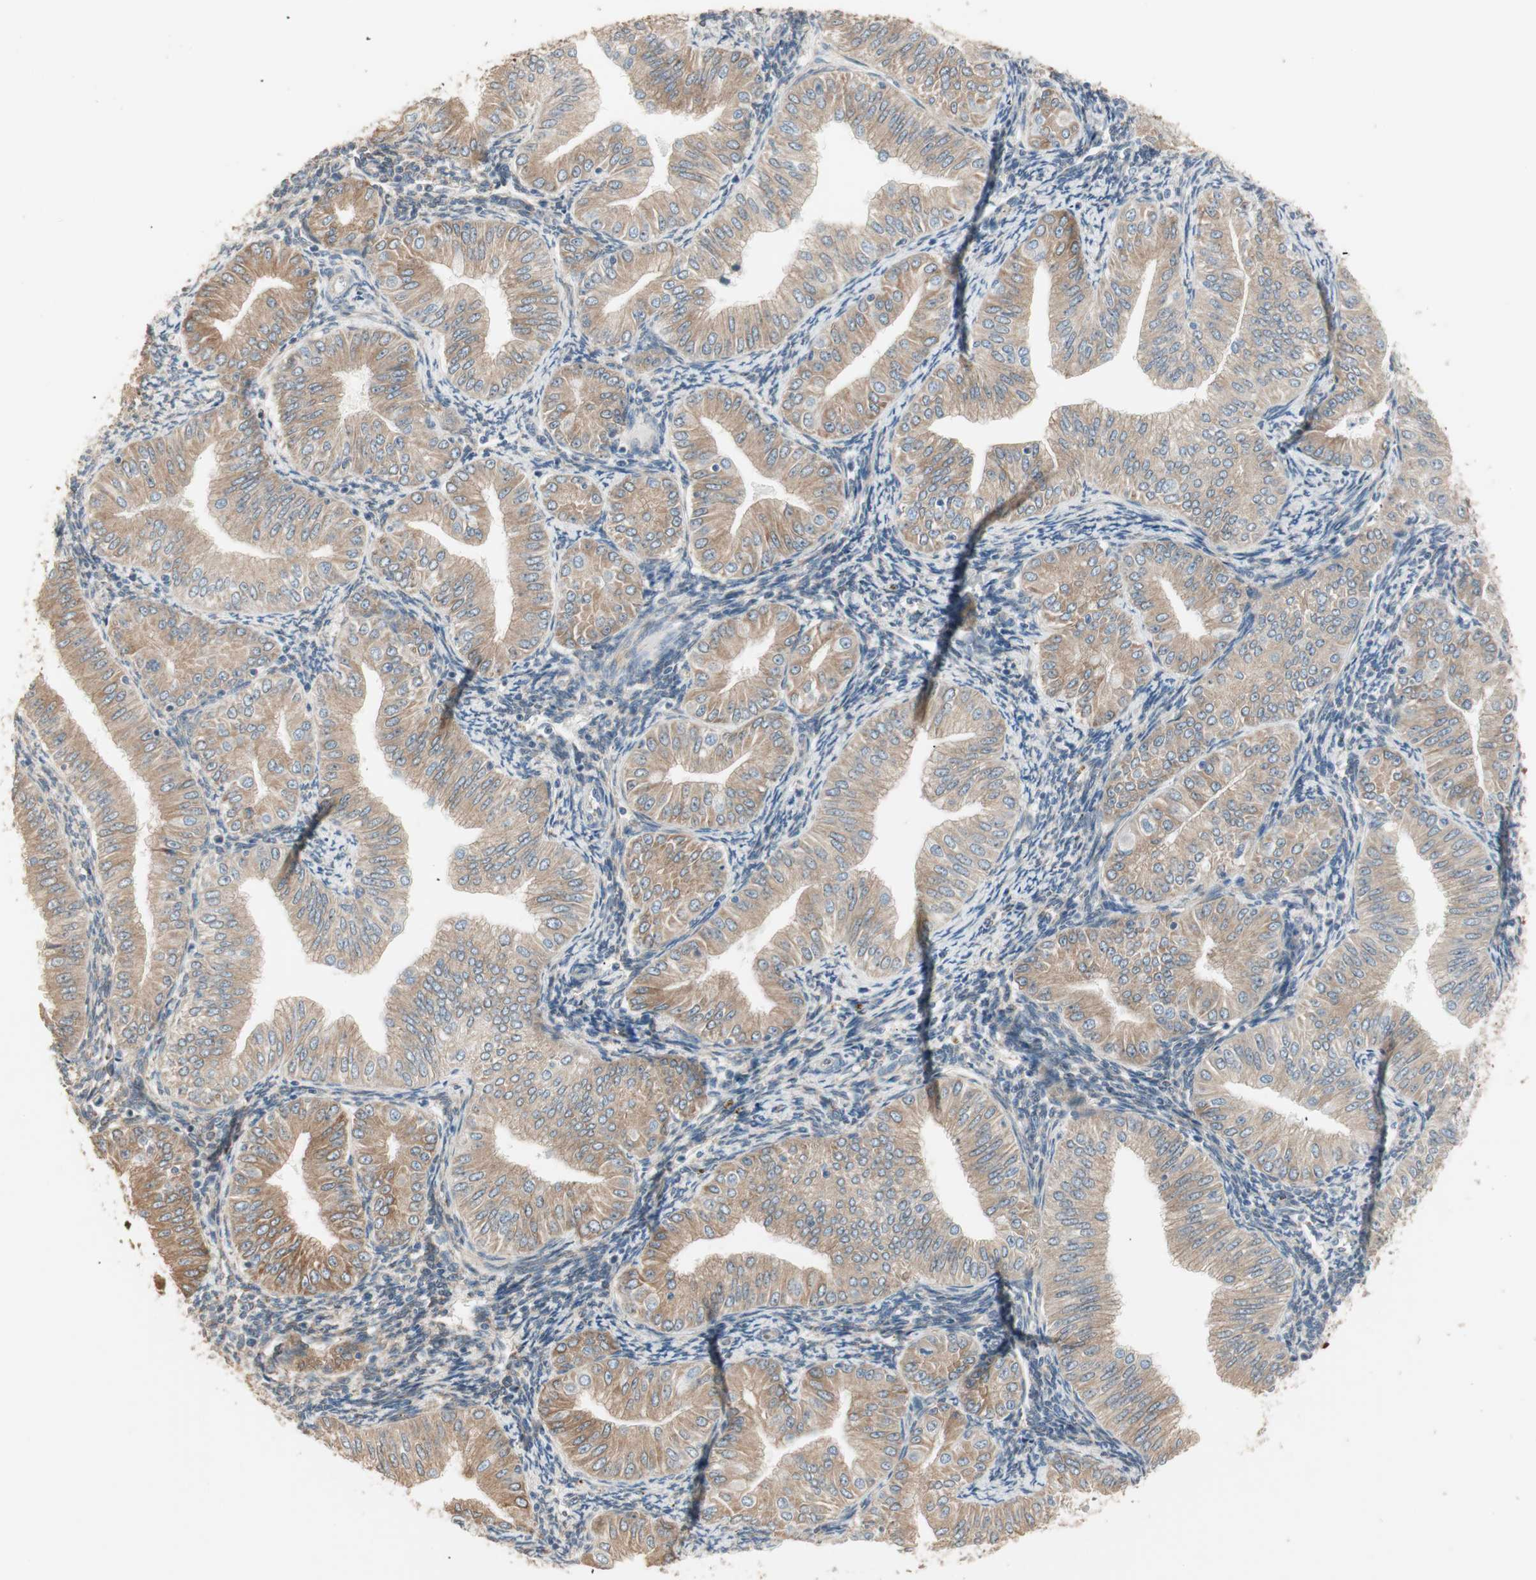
{"staining": {"intensity": "moderate", "quantity": ">75%", "location": "cytoplasmic/membranous"}, "tissue": "endometrial cancer", "cell_type": "Tumor cells", "image_type": "cancer", "snomed": [{"axis": "morphology", "description": "Normal tissue, NOS"}, {"axis": "morphology", "description": "Adenocarcinoma, NOS"}, {"axis": "topography", "description": "Endometrium"}], "caption": "This image reveals immunohistochemistry staining of adenocarcinoma (endometrial), with medium moderate cytoplasmic/membranous positivity in approximately >75% of tumor cells.", "gene": "TASOR", "patient": {"sex": "female", "age": 53}}